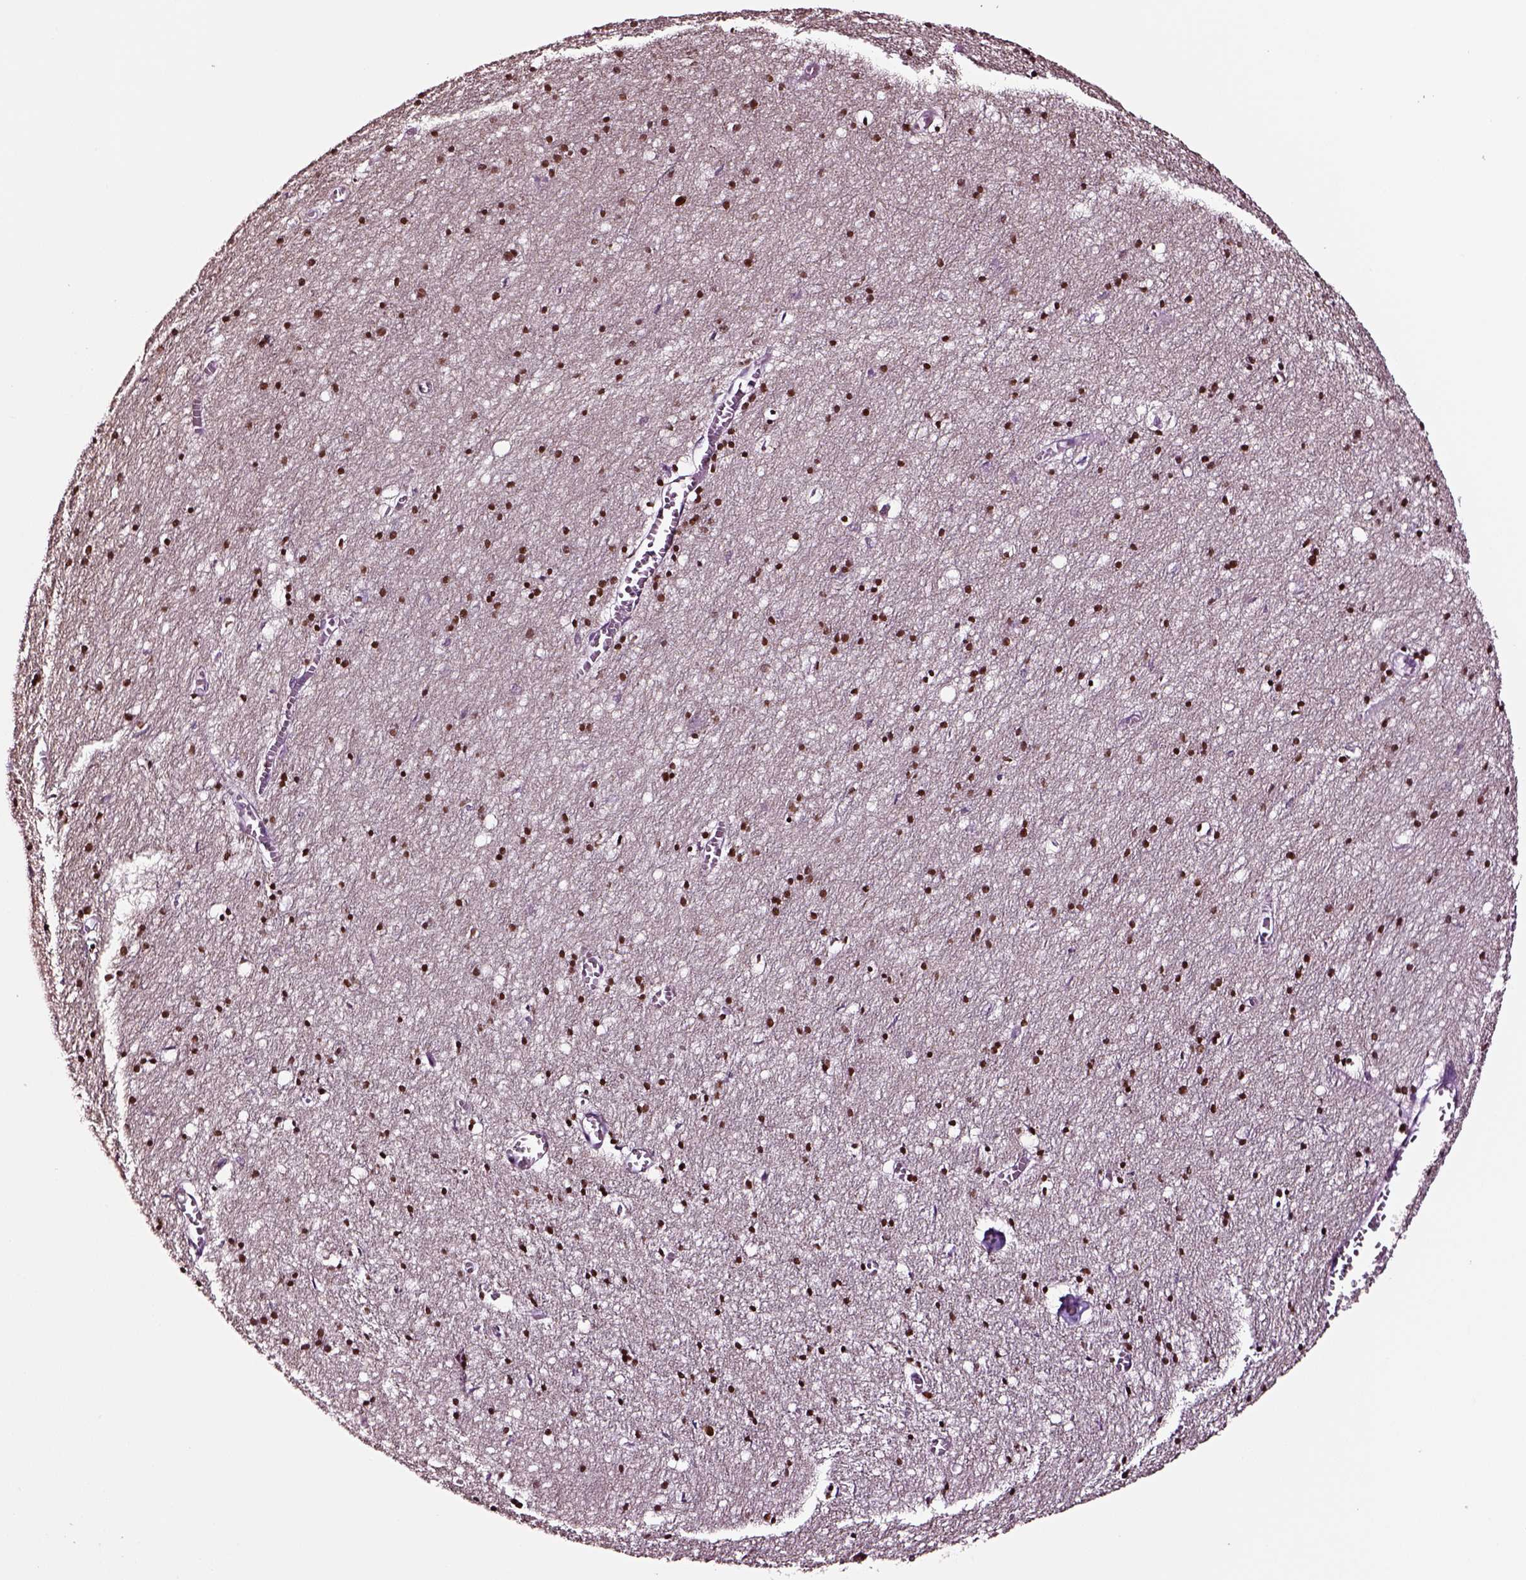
{"staining": {"intensity": "negative", "quantity": "none", "location": "none"}, "tissue": "cerebral cortex", "cell_type": "Endothelial cells", "image_type": "normal", "snomed": [{"axis": "morphology", "description": "Normal tissue, NOS"}, {"axis": "topography", "description": "Cerebral cortex"}], "caption": "The image shows no staining of endothelial cells in unremarkable cerebral cortex. (Stains: DAB (3,3'-diaminobenzidine) IHC with hematoxylin counter stain, Microscopy: brightfield microscopy at high magnification).", "gene": "SOX10", "patient": {"sex": "male", "age": 70}}